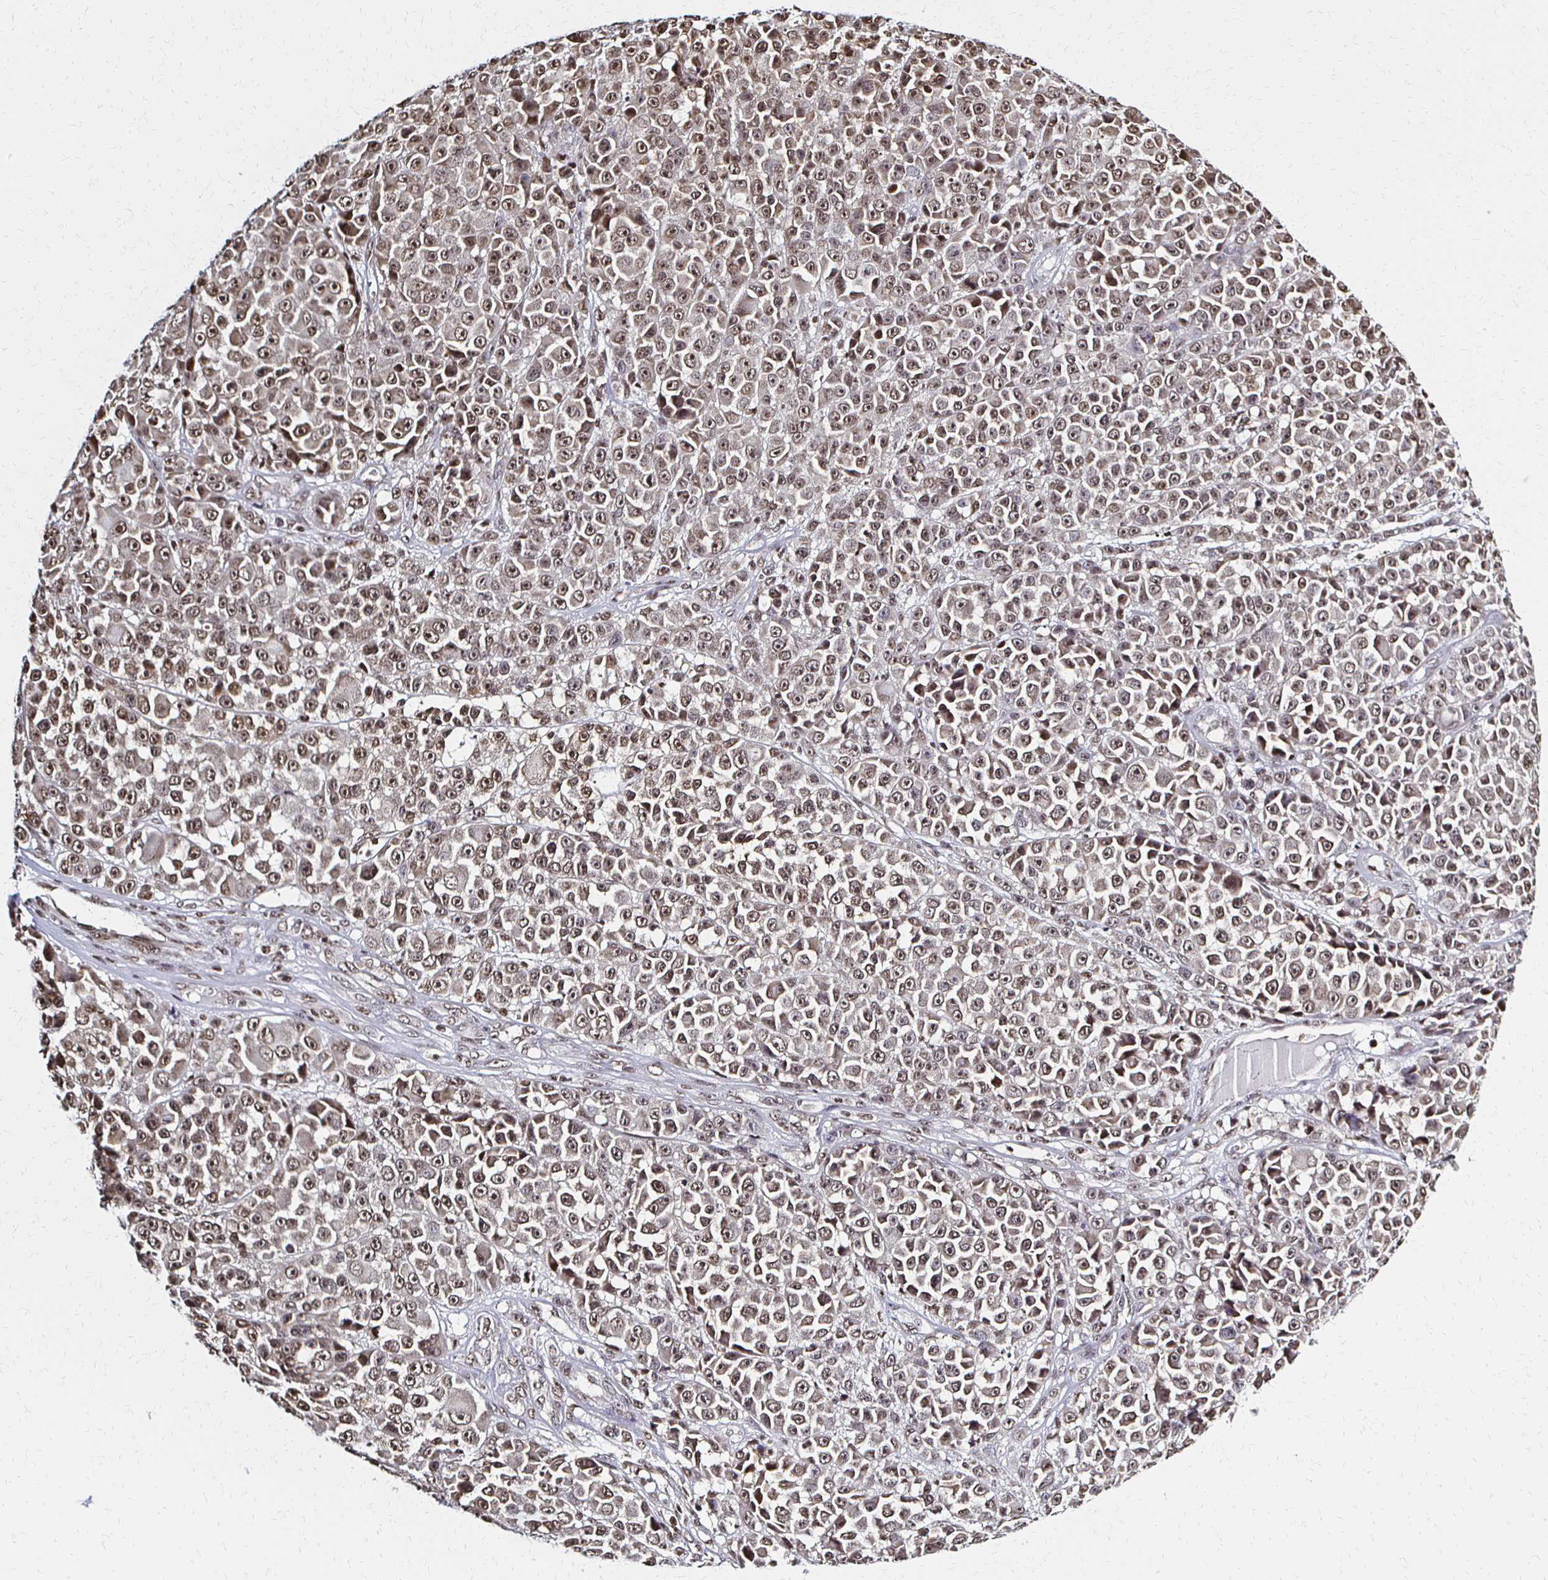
{"staining": {"intensity": "moderate", "quantity": ">75%", "location": "nuclear"}, "tissue": "melanoma", "cell_type": "Tumor cells", "image_type": "cancer", "snomed": [{"axis": "morphology", "description": "Malignant melanoma, NOS"}, {"axis": "topography", "description": "Skin"}, {"axis": "topography", "description": "Skin of back"}], "caption": "Malignant melanoma tissue reveals moderate nuclear positivity in approximately >75% of tumor cells, visualized by immunohistochemistry.", "gene": "HOXA9", "patient": {"sex": "male", "age": 91}}